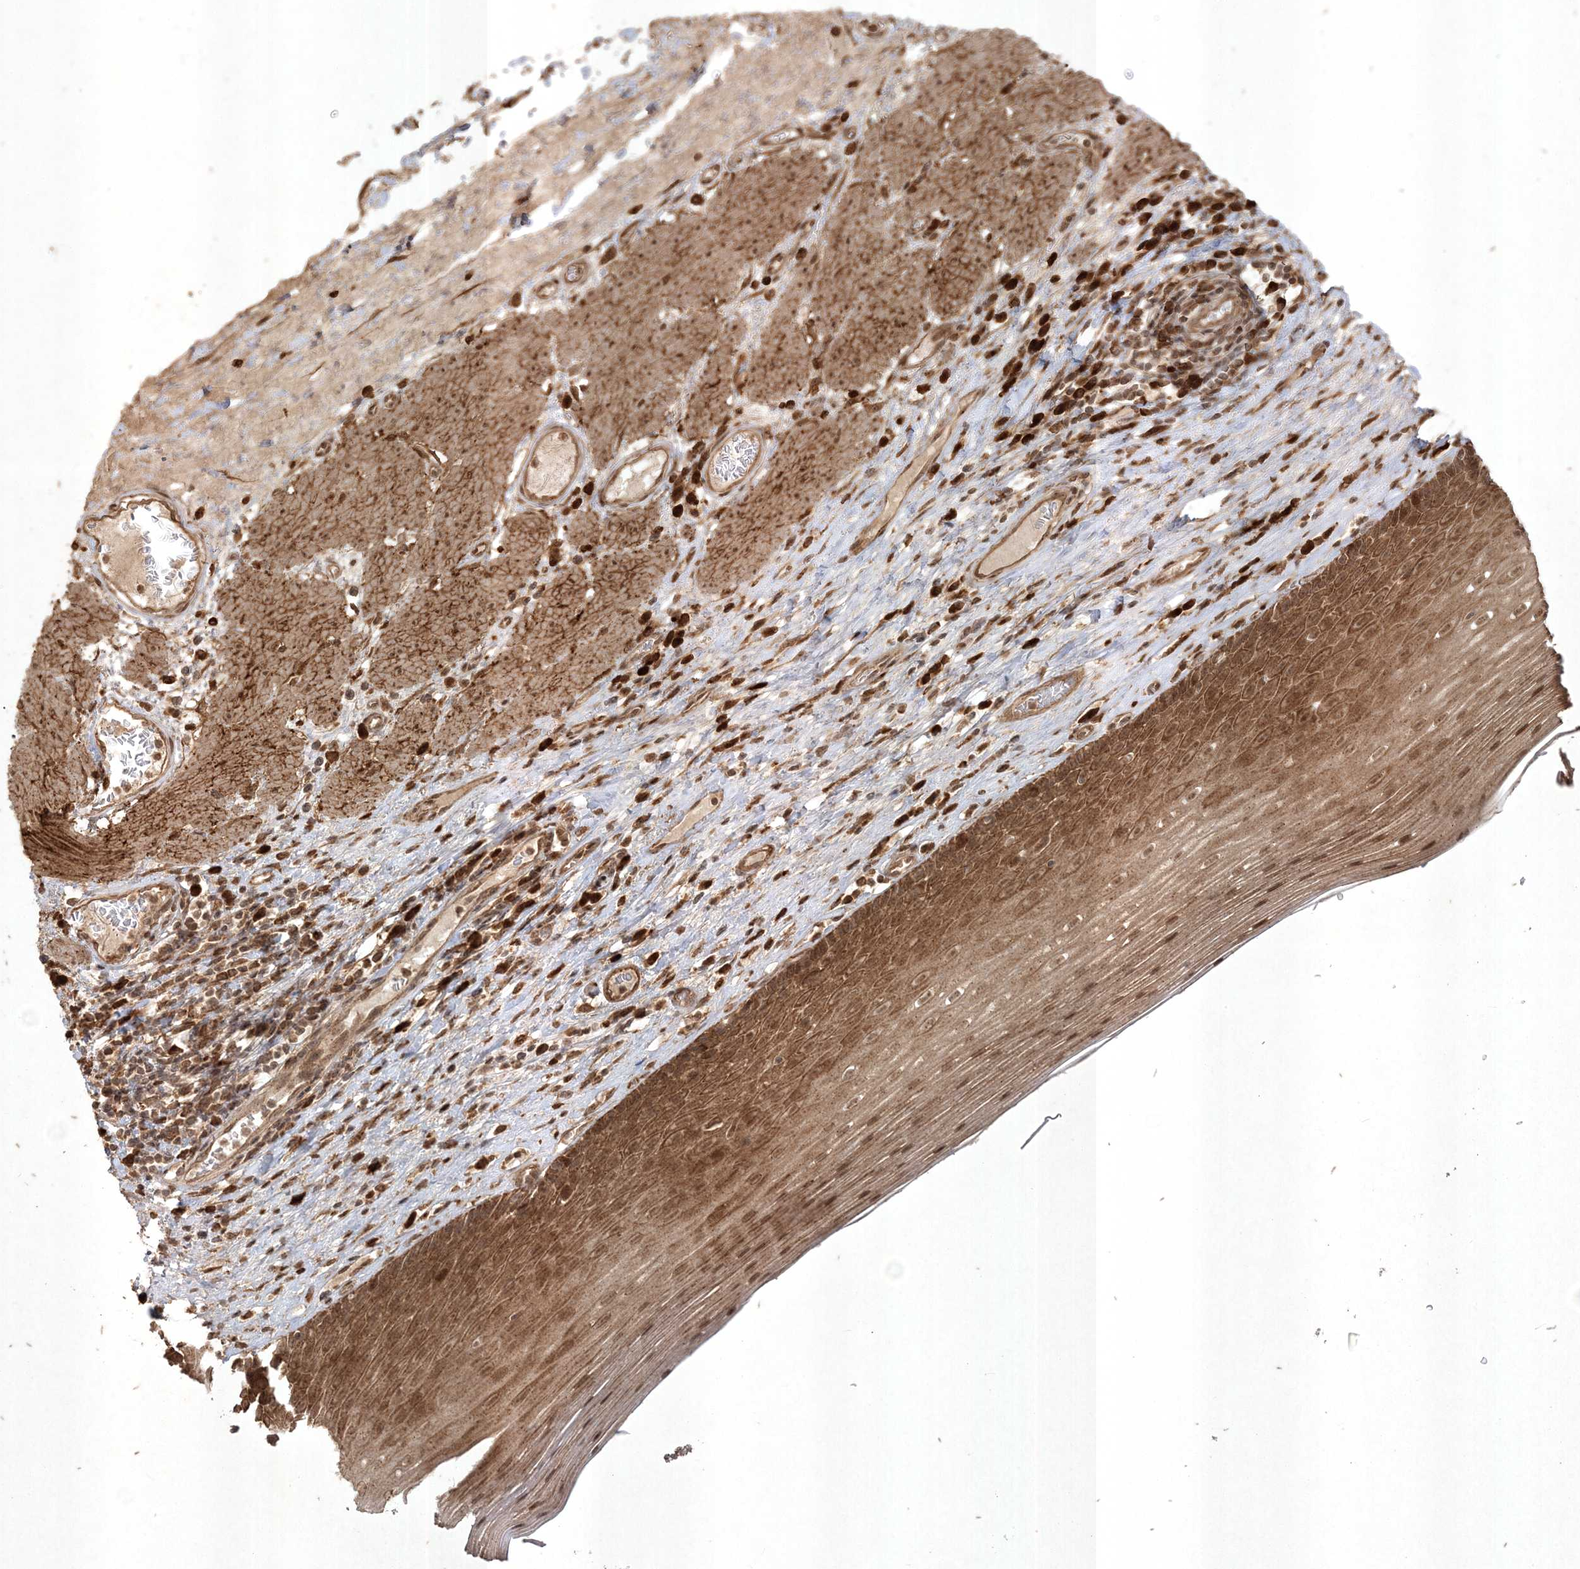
{"staining": {"intensity": "moderate", "quantity": ">75%", "location": "cytoplasmic/membranous,nuclear"}, "tissue": "esophagus", "cell_type": "Squamous epithelial cells", "image_type": "normal", "snomed": [{"axis": "morphology", "description": "Normal tissue, NOS"}, {"axis": "topography", "description": "Esophagus"}], "caption": "Esophagus stained with immunohistochemistry (IHC) shows moderate cytoplasmic/membranous,nuclear positivity in approximately >75% of squamous epithelial cells.", "gene": "RRAS", "patient": {"sex": "male", "age": 62}}